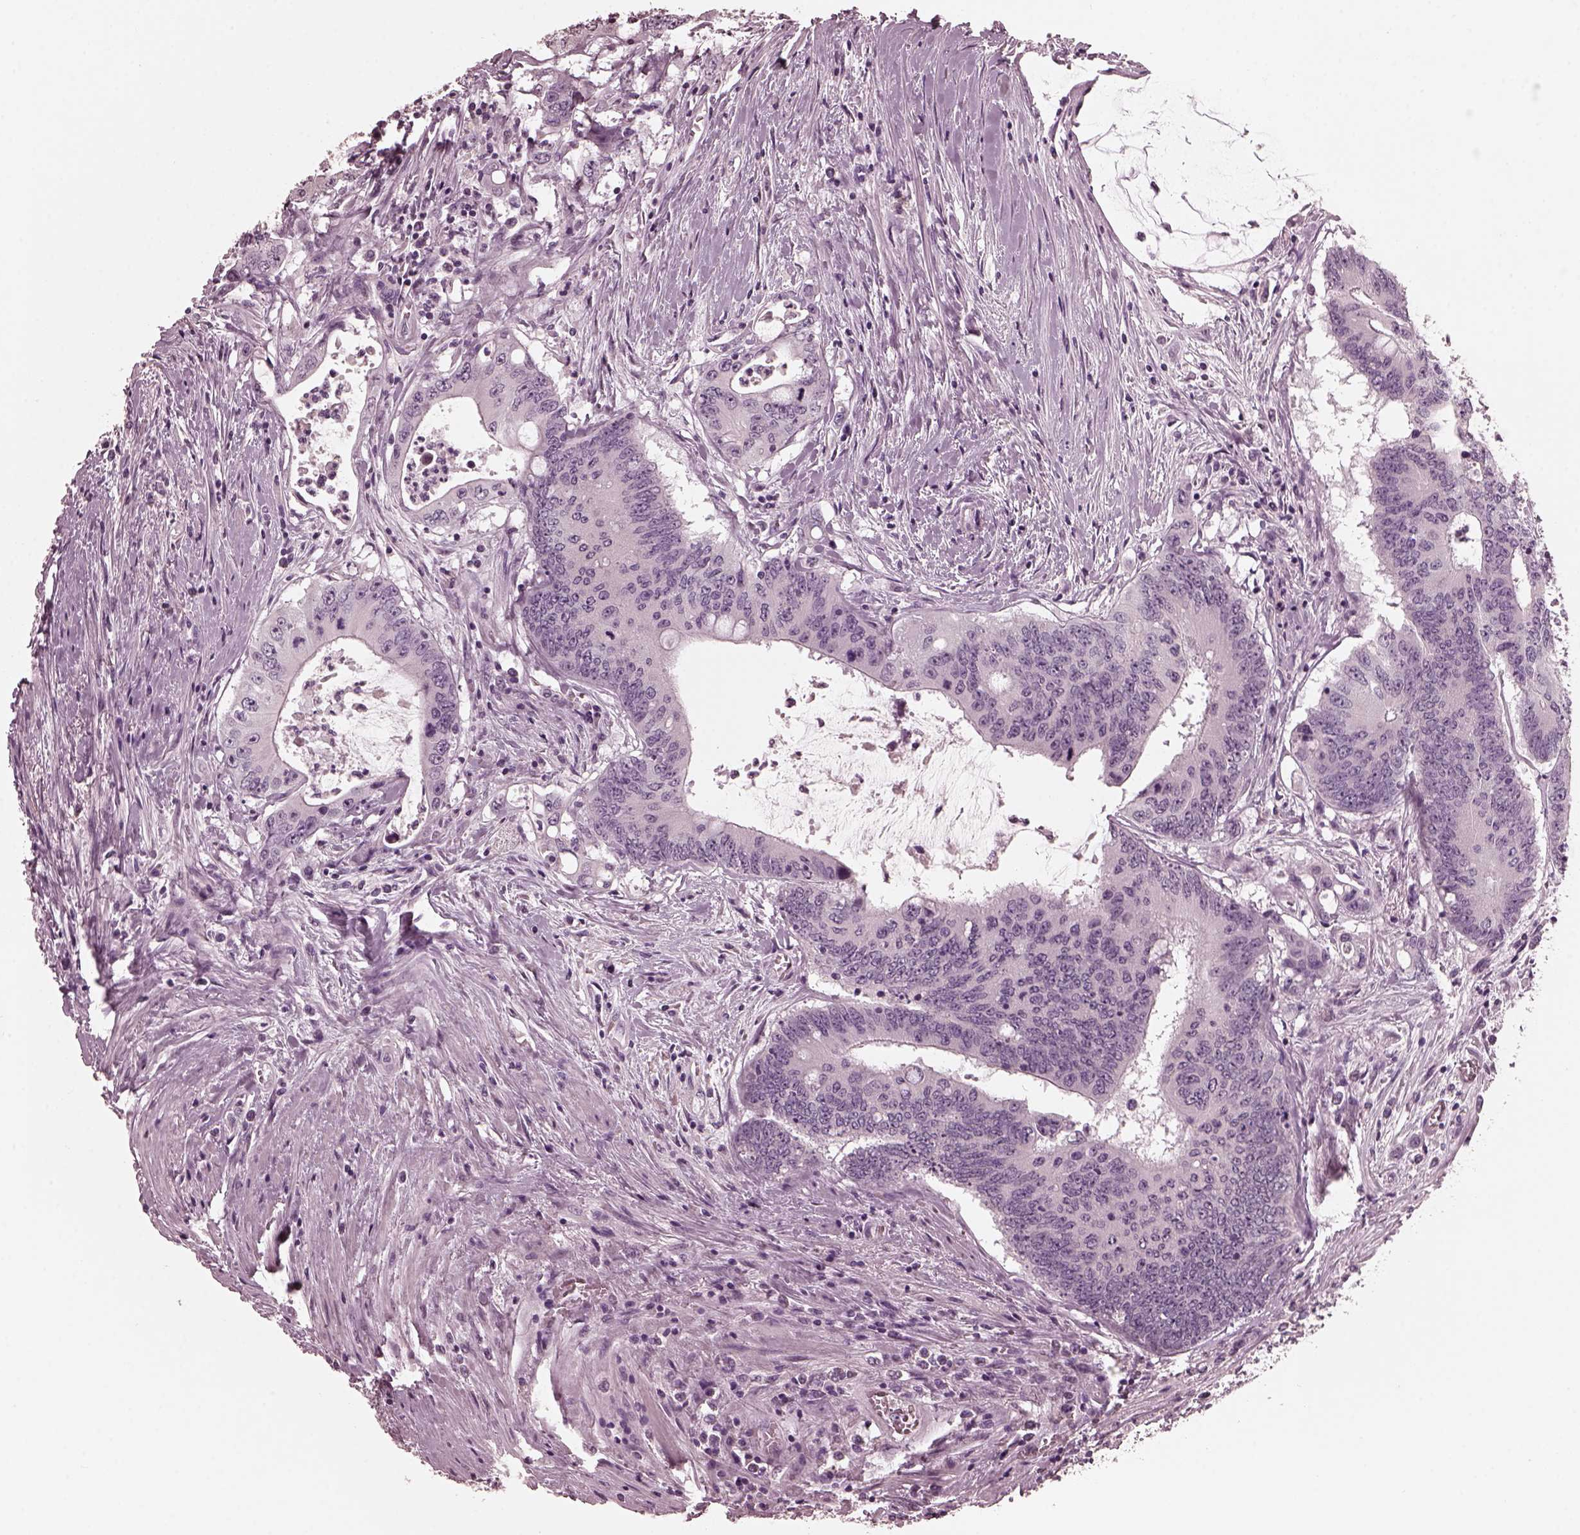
{"staining": {"intensity": "negative", "quantity": "none", "location": "none"}, "tissue": "colorectal cancer", "cell_type": "Tumor cells", "image_type": "cancer", "snomed": [{"axis": "morphology", "description": "Adenocarcinoma, NOS"}, {"axis": "topography", "description": "Rectum"}], "caption": "Tumor cells show no significant staining in colorectal cancer.", "gene": "CGA", "patient": {"sex": "male", "age": 59}}